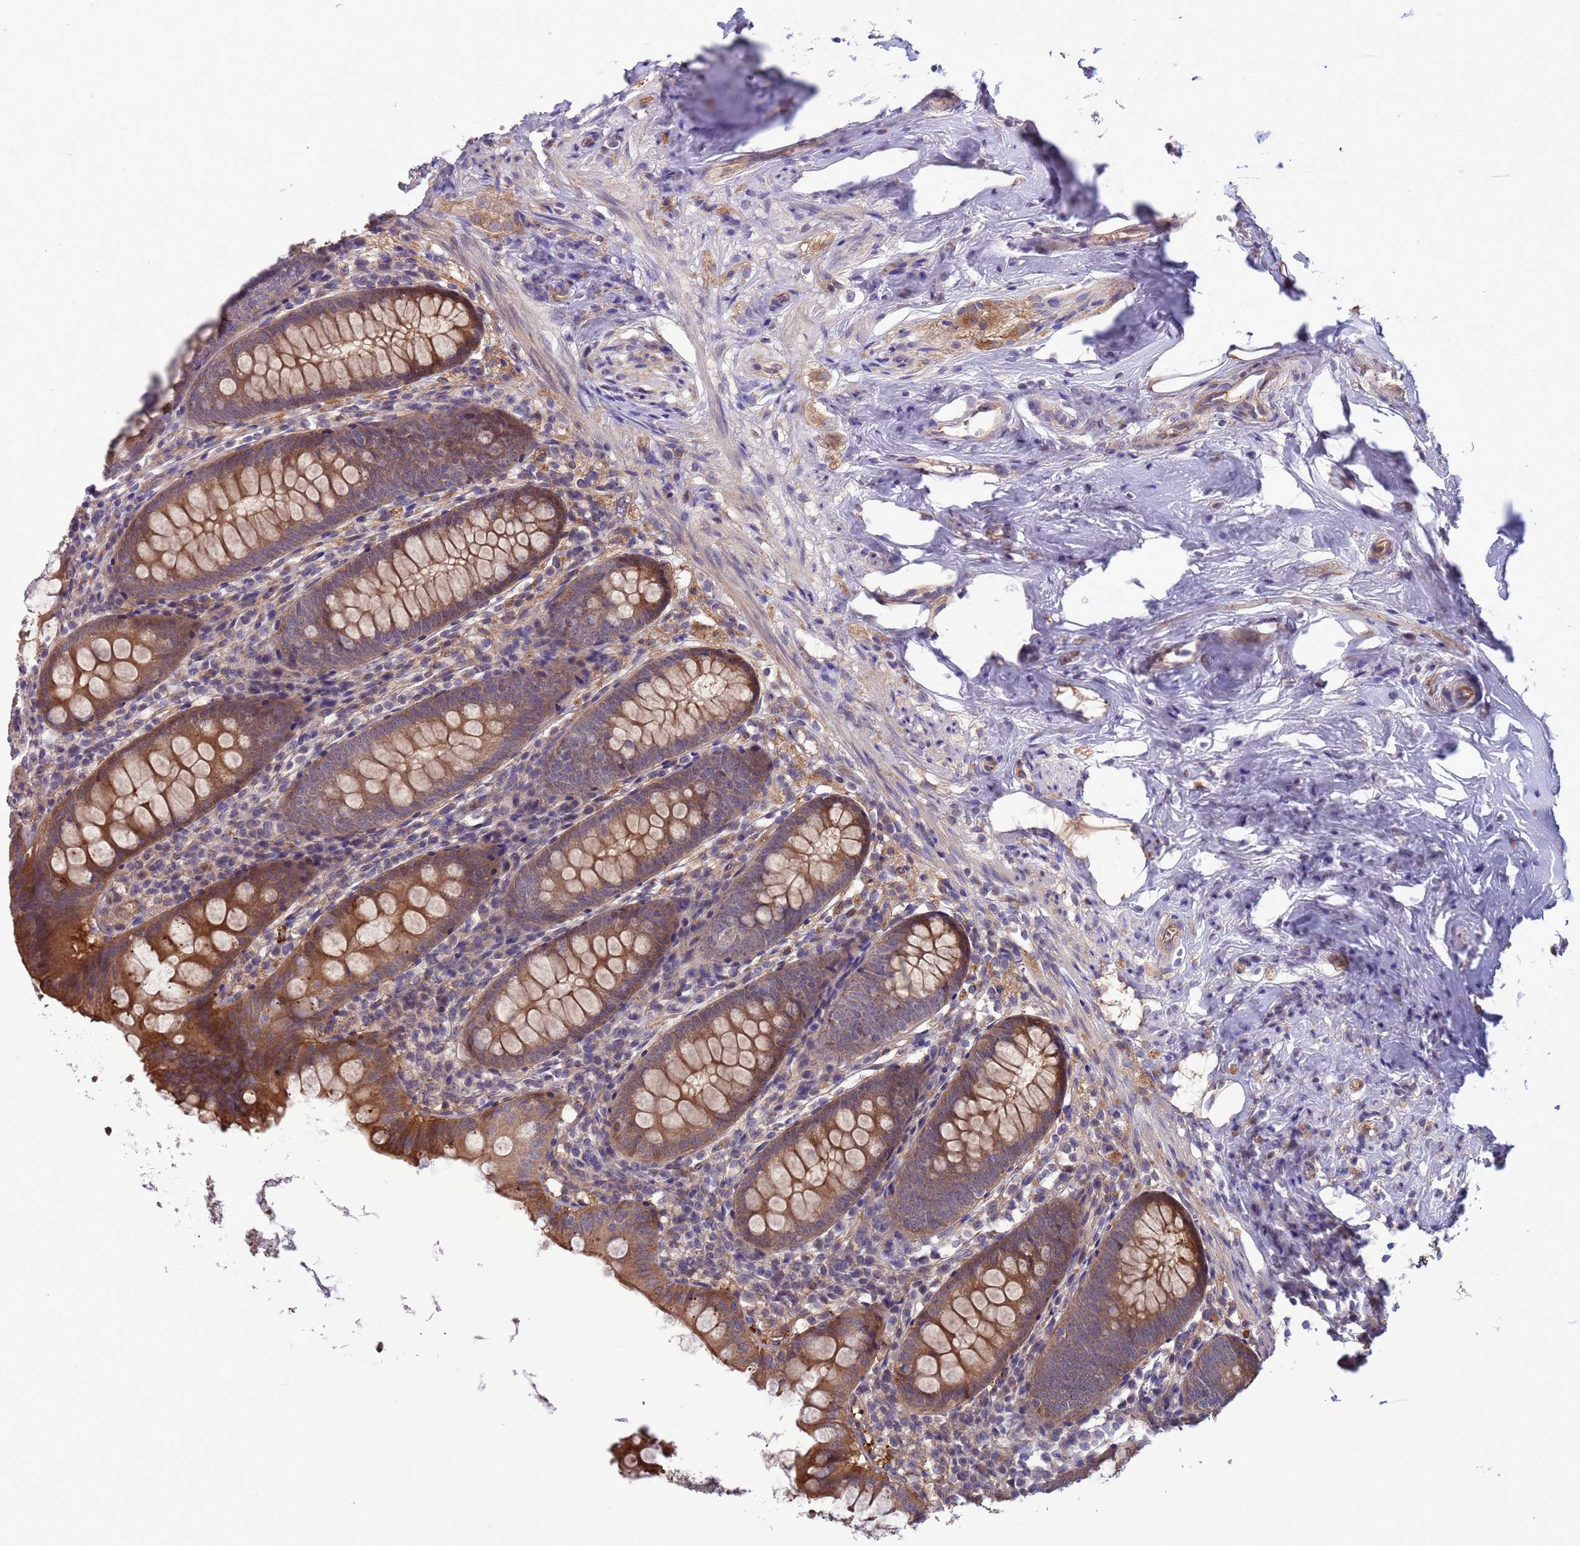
{"staining": {"intensity": "moderate", "quantity": ">75%", "location": "cytoplasmic/membranous"}, "tissue": "appendix", "cell_type": "Glandular cells", "image_type": "normal", "snomed": [{"axis": "morphology", "description": "Normal tissue, NOS"}, {"axis": "topography", "description": "Appendix"}], "caption": "Appendix stained for a protein exhibits moderate cytoplasmic/membranous positivity in glandular cells. The staining was performed using DAB, with brown indicating positive protein expression. Nuclei are stained blue with hematoxylin.", "gene": "GJA10", "patient": {"sex": "female", "age": 51}}